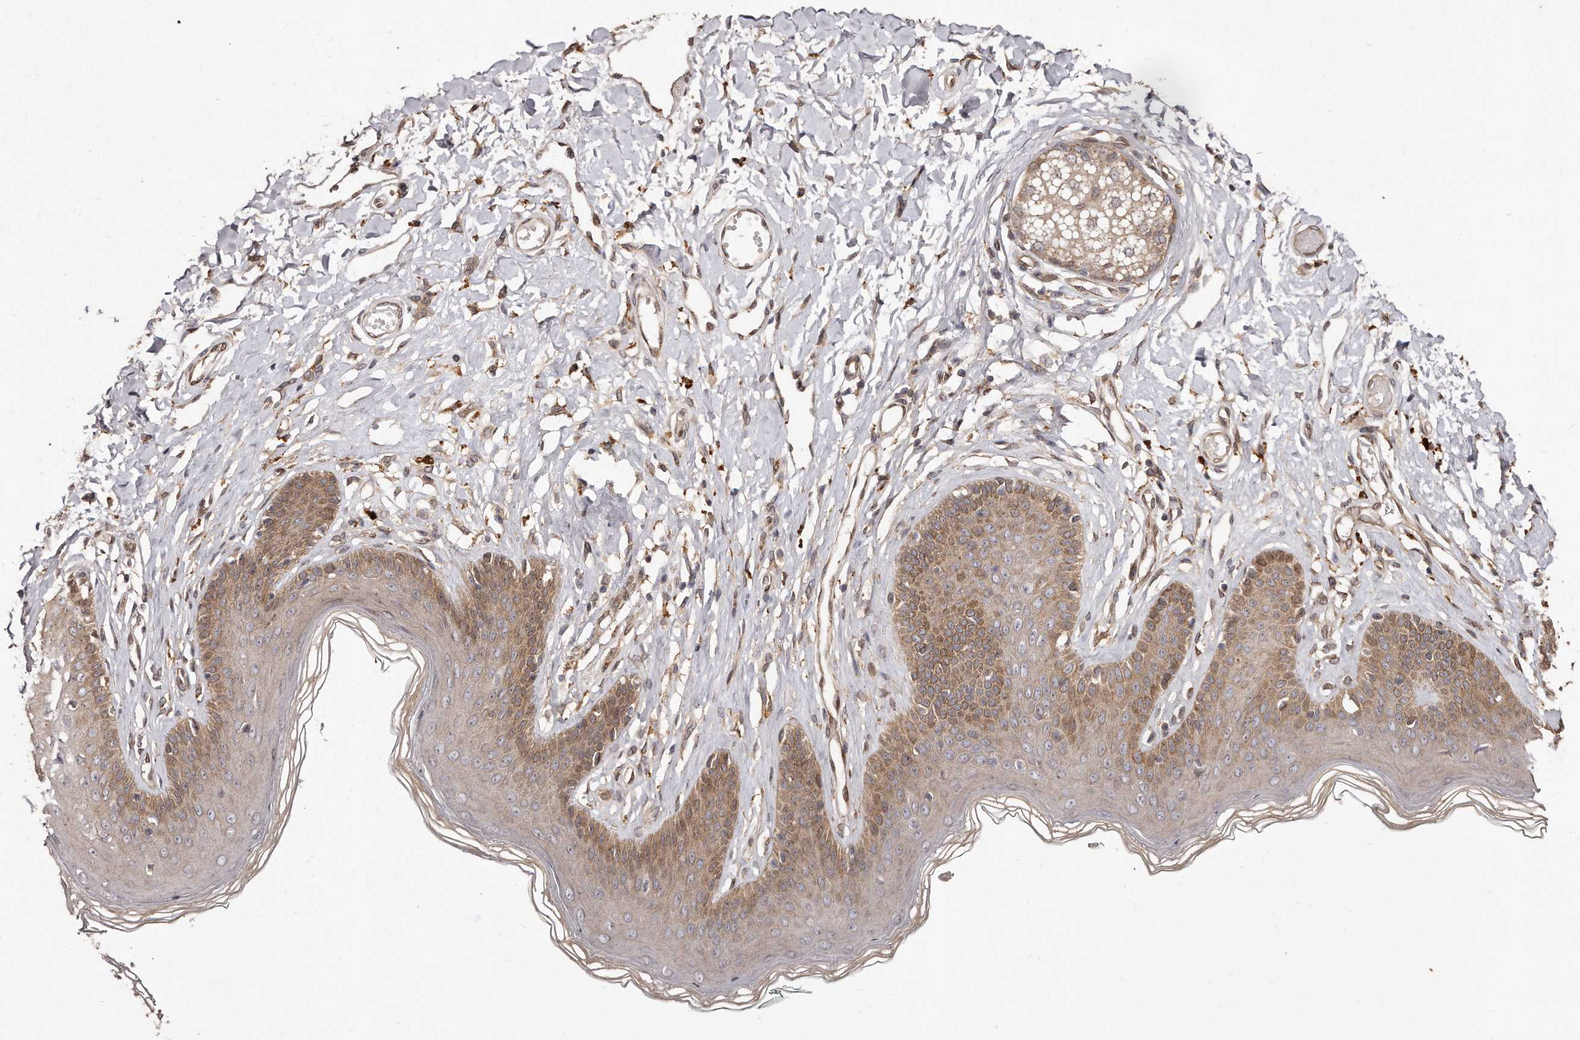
{"staining": {"intensity": "moderate", "quantity": "25%-75%", "location": "cytoplasmic/membranous,nuclear"}, "tissue": "skin", "cell_type": "Epidermal cells", "image_type": "normal", "snomed": [{"axis": "morphology", "description": "Normal tissue, NOS"}, {"axis": "morphology", "description": "Squamous cell carcinoma, NOS"}, {"axis": "topography", "description": "Vulva"}], "caption": "IHC image of unremarkable skin: human skin stained using immunohistochemistry reveals medium levels of moderate protein expression localized specifically in the cytoplasmic/membranous,nuclear of epidermal cells, appearing as a cytoplasmic/membranous,nuclear brown color.", "gene": "HASPIN", "patient": {"sex": "female", "age": 85}}